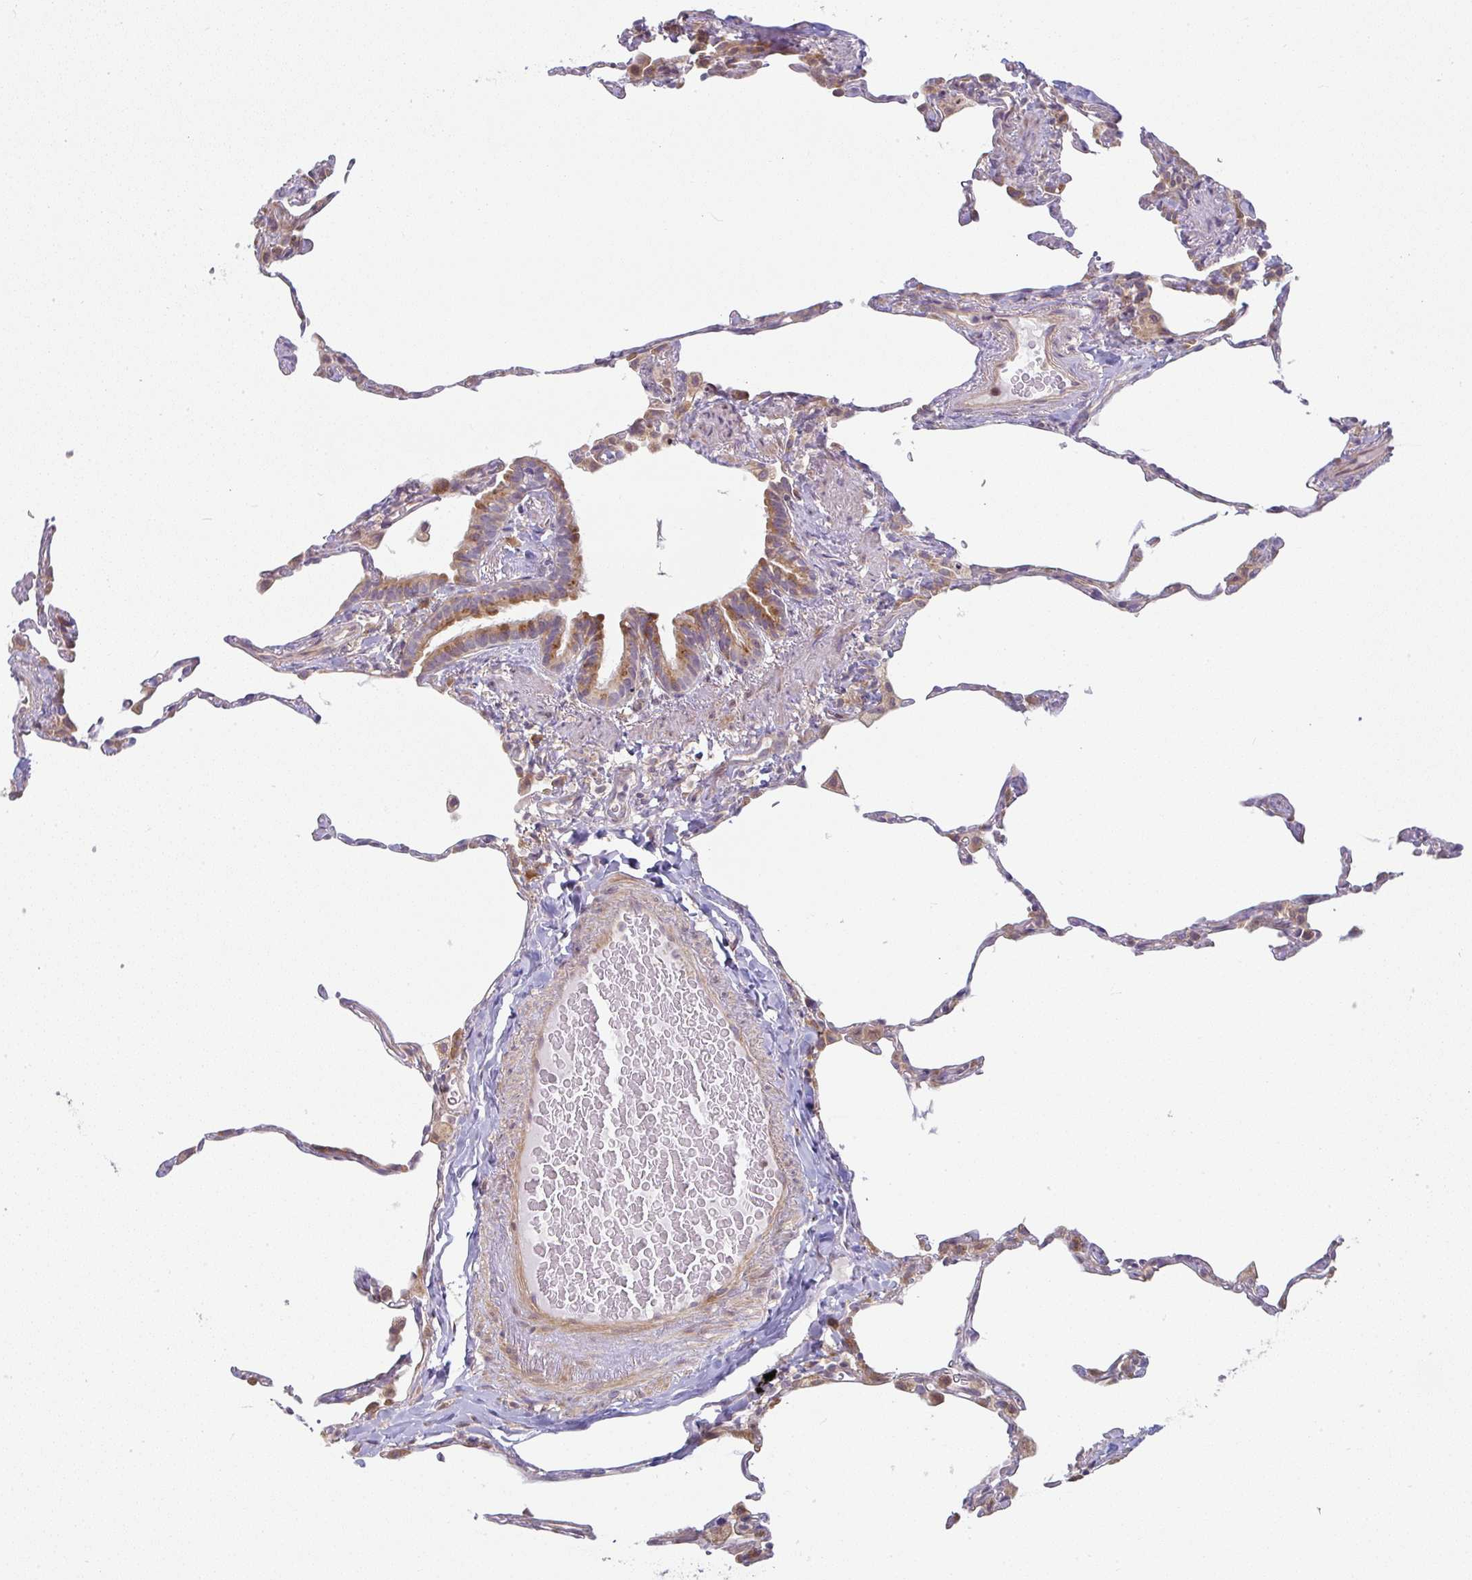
{"staining": {"intensity": "moderate", "quantity": "<25%", "location": "cytoplasmic/membranous"}, "tissue": "lung", "cell_type": "Alveolar cells", "image_type": "normal", "snomed": [{"axis": "morphology", "description": "Normal tissue, NOS"}, {"axis": "topography", "description": "Lung"}], "caption": "This image reveals immunohistochemistry (IHC) staining of benign human lung, with low moderate cytoplasmic/membranous staining in about <25% of alveolar cells.", "gene": "MOB1A", "patient": {"sex": "female", "age": 57}}